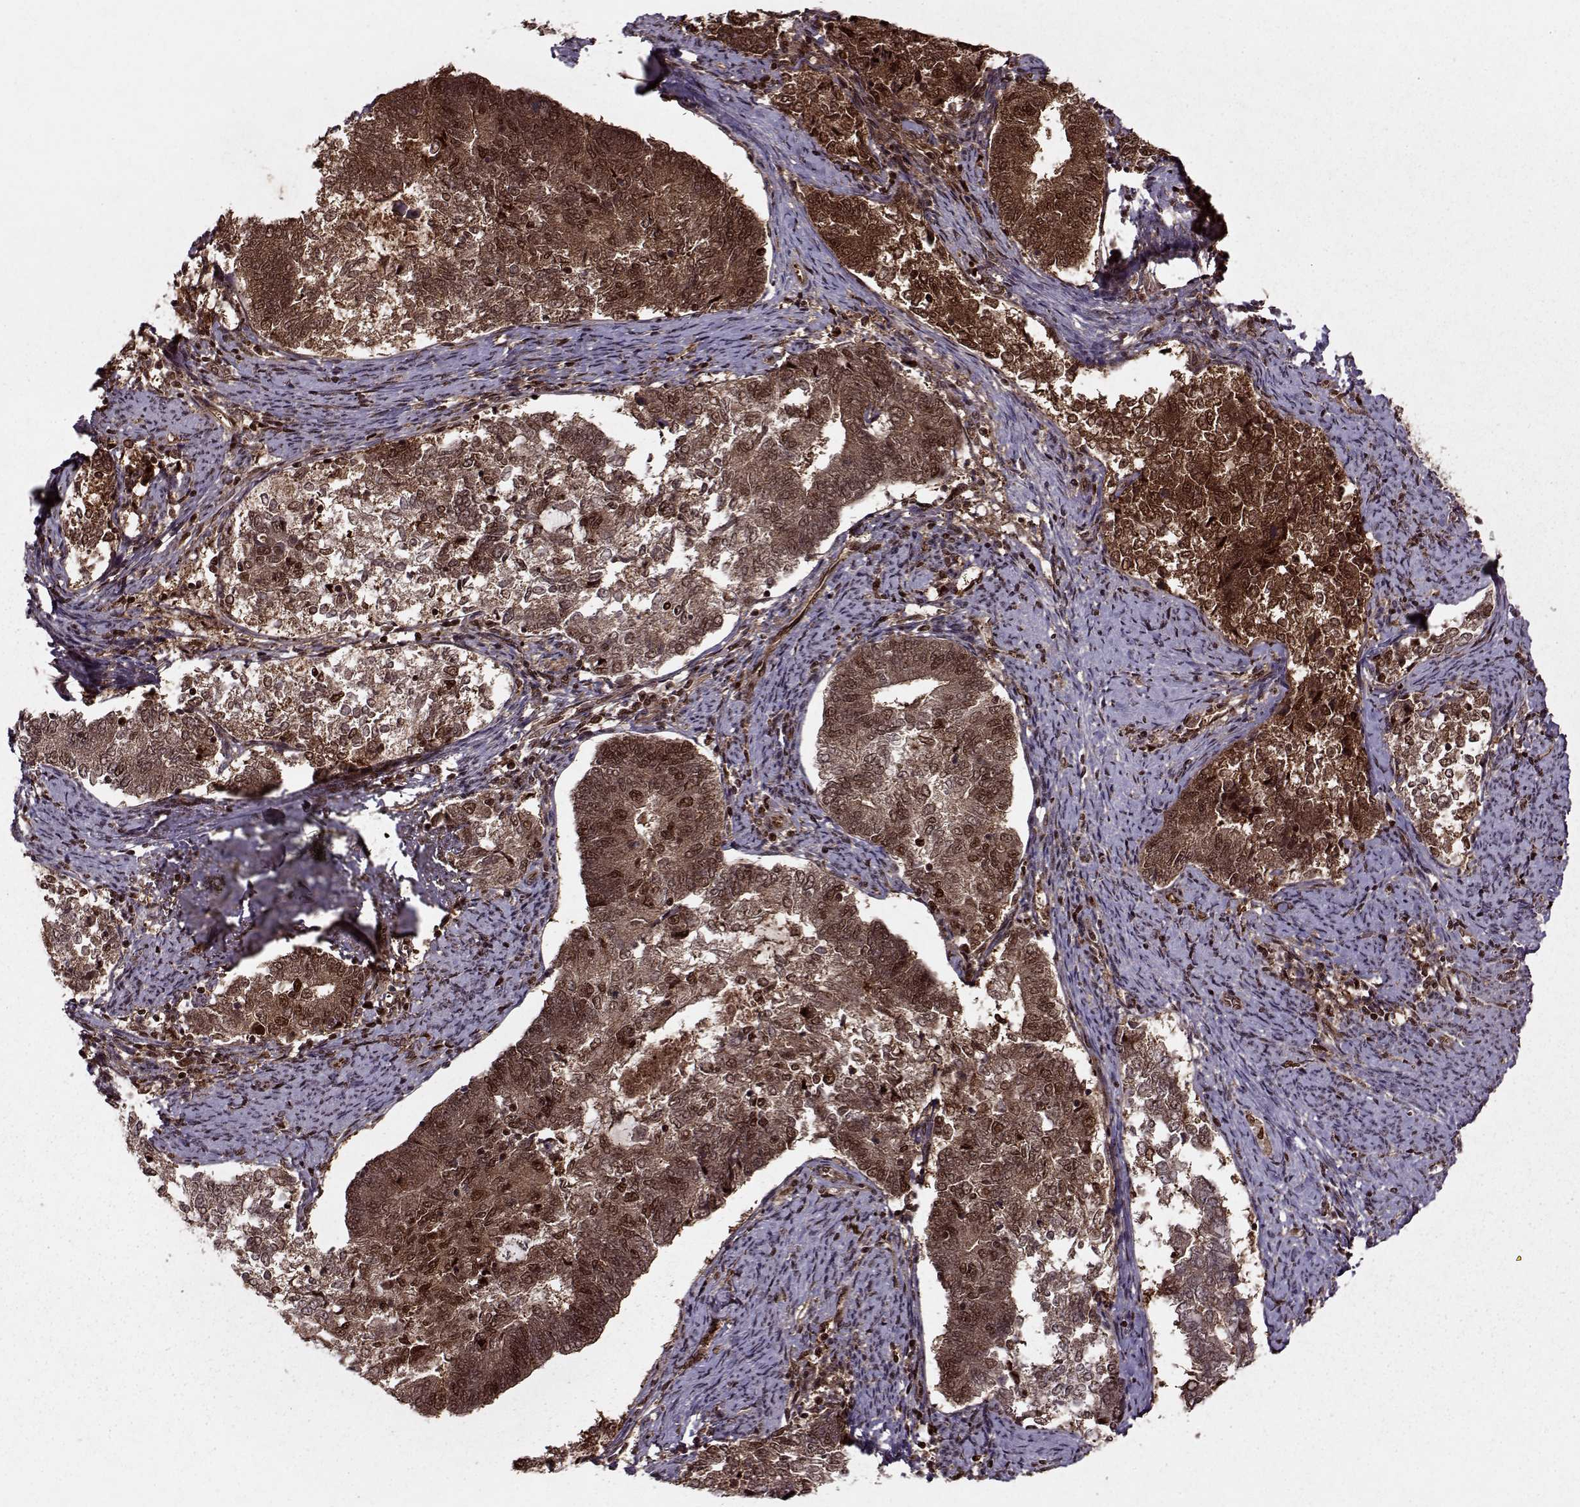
{"staining": {"intensity": "strong", "quantity": ">75%", "location": "cytoplasmic/membranous,nuclear"}, "tissue": "endometrial cancer", "cell_type": "Tumor cells", "image_type": "cancer", "snomed": [{"axis": "morphology", "description": "Adenocarcinoma, NOS"}, {"axis": "topography", "description": "Endometrium"}], "caption": "Brown immunohistochemical staining in adenocarcinoma (endometrial) exhibits strong cytoplasmic/membranous and nuclear positivity in approximately >75% of tumor cells.", "gene": "PSMA7", "patient": {"sex": "female", "age": 65}}